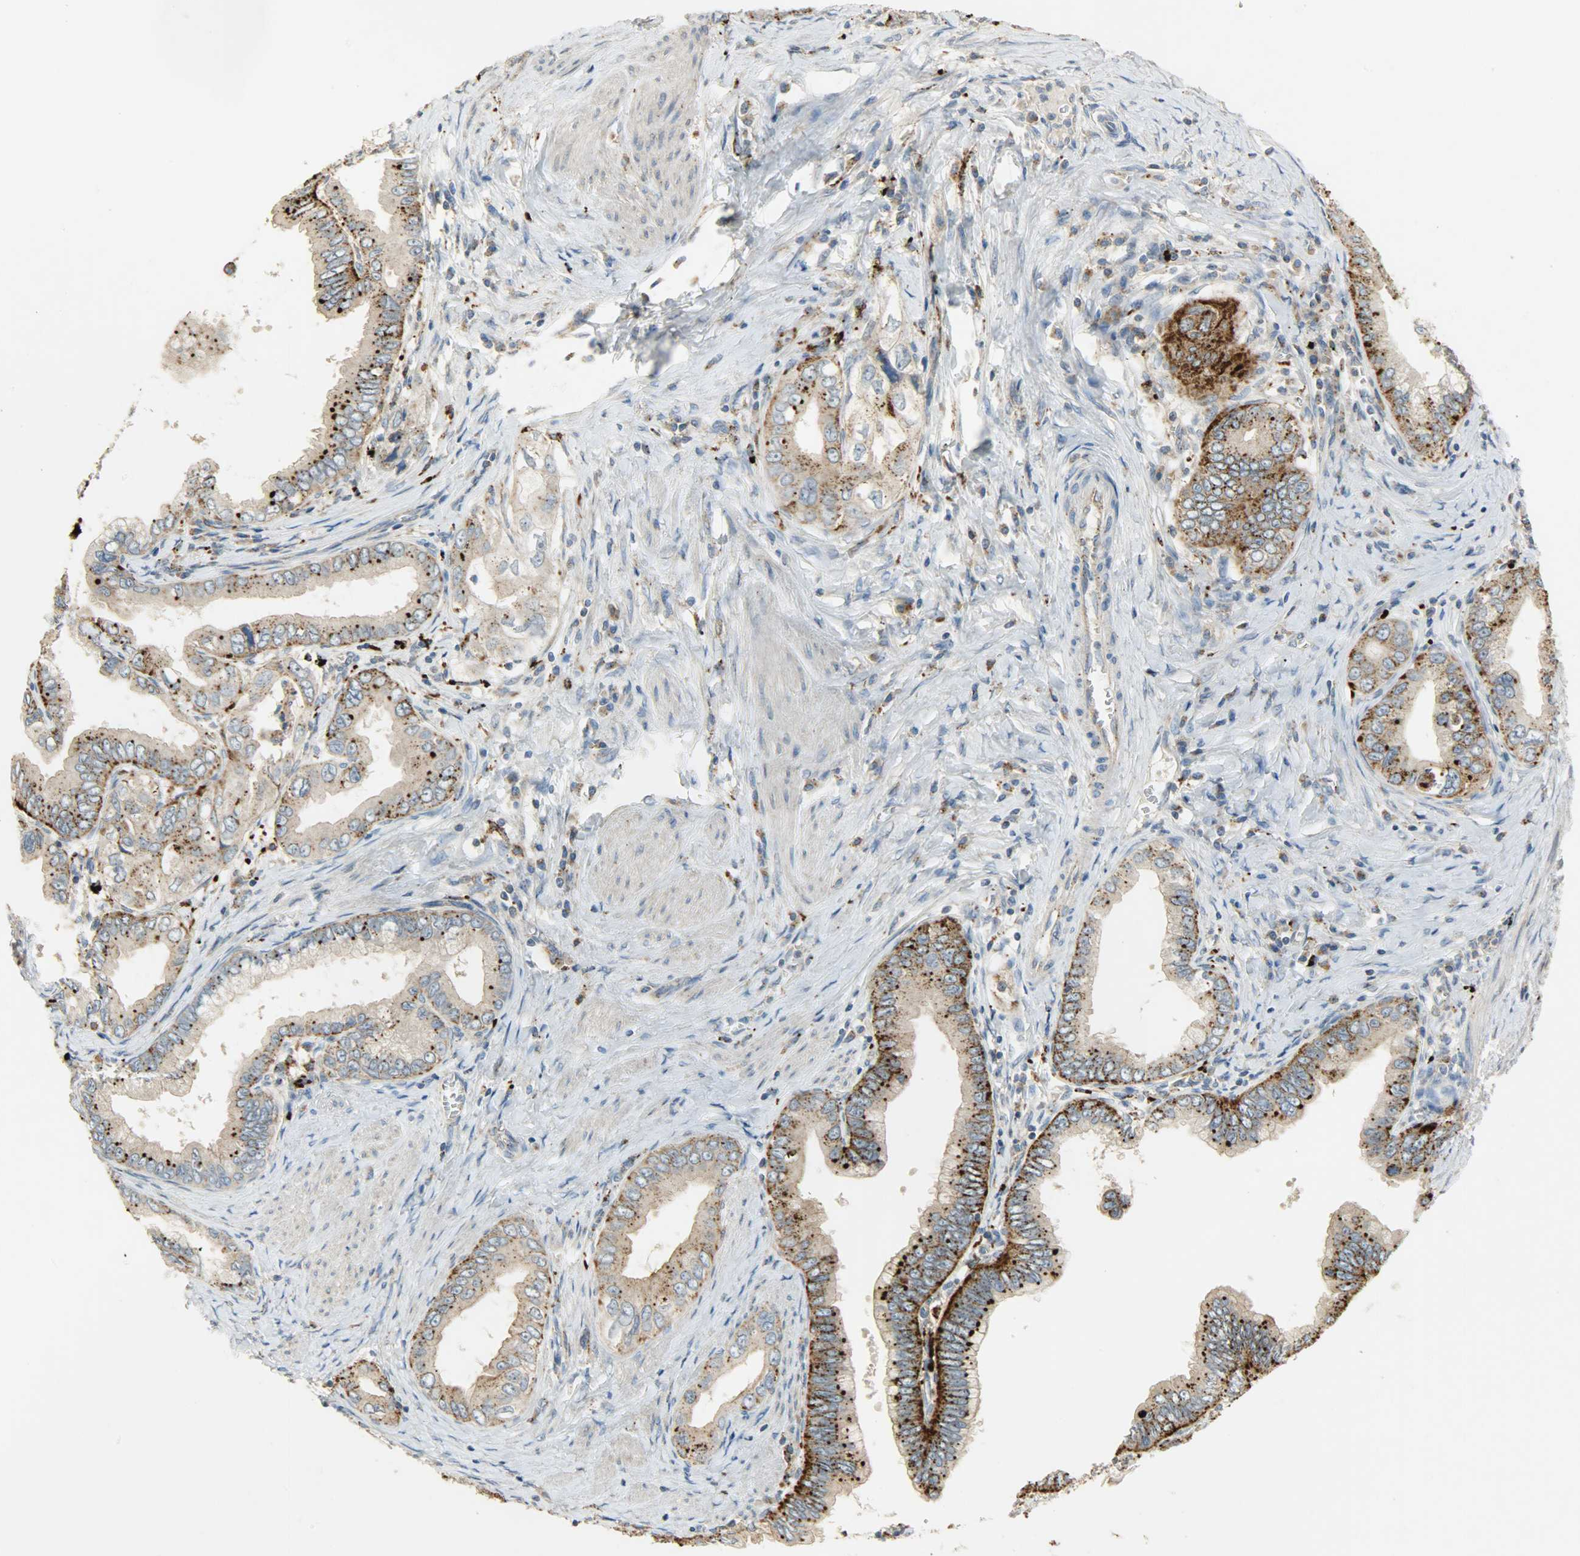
{"staining": {"intensity": "moderate", "quantity": ">75%", "location": "cytoplasmic/membranous"}, "tissue": "pancreatic cancer", "cell_type": "Tumor cells", "image_type": "cancer", "snomed": [{"axis": "morphology", "description": "Normal tissue, NOS"}, {"axis": "topography", "description": "Lymph node"}], "caption": "Protein analysis of pancreatic cancer tissue exhibits moderate cytoplasmic/membranous staining in approximately >75% of tumor cells.", "gene": "ASAH1", "patient": {"sex": "male", "age": 50}}